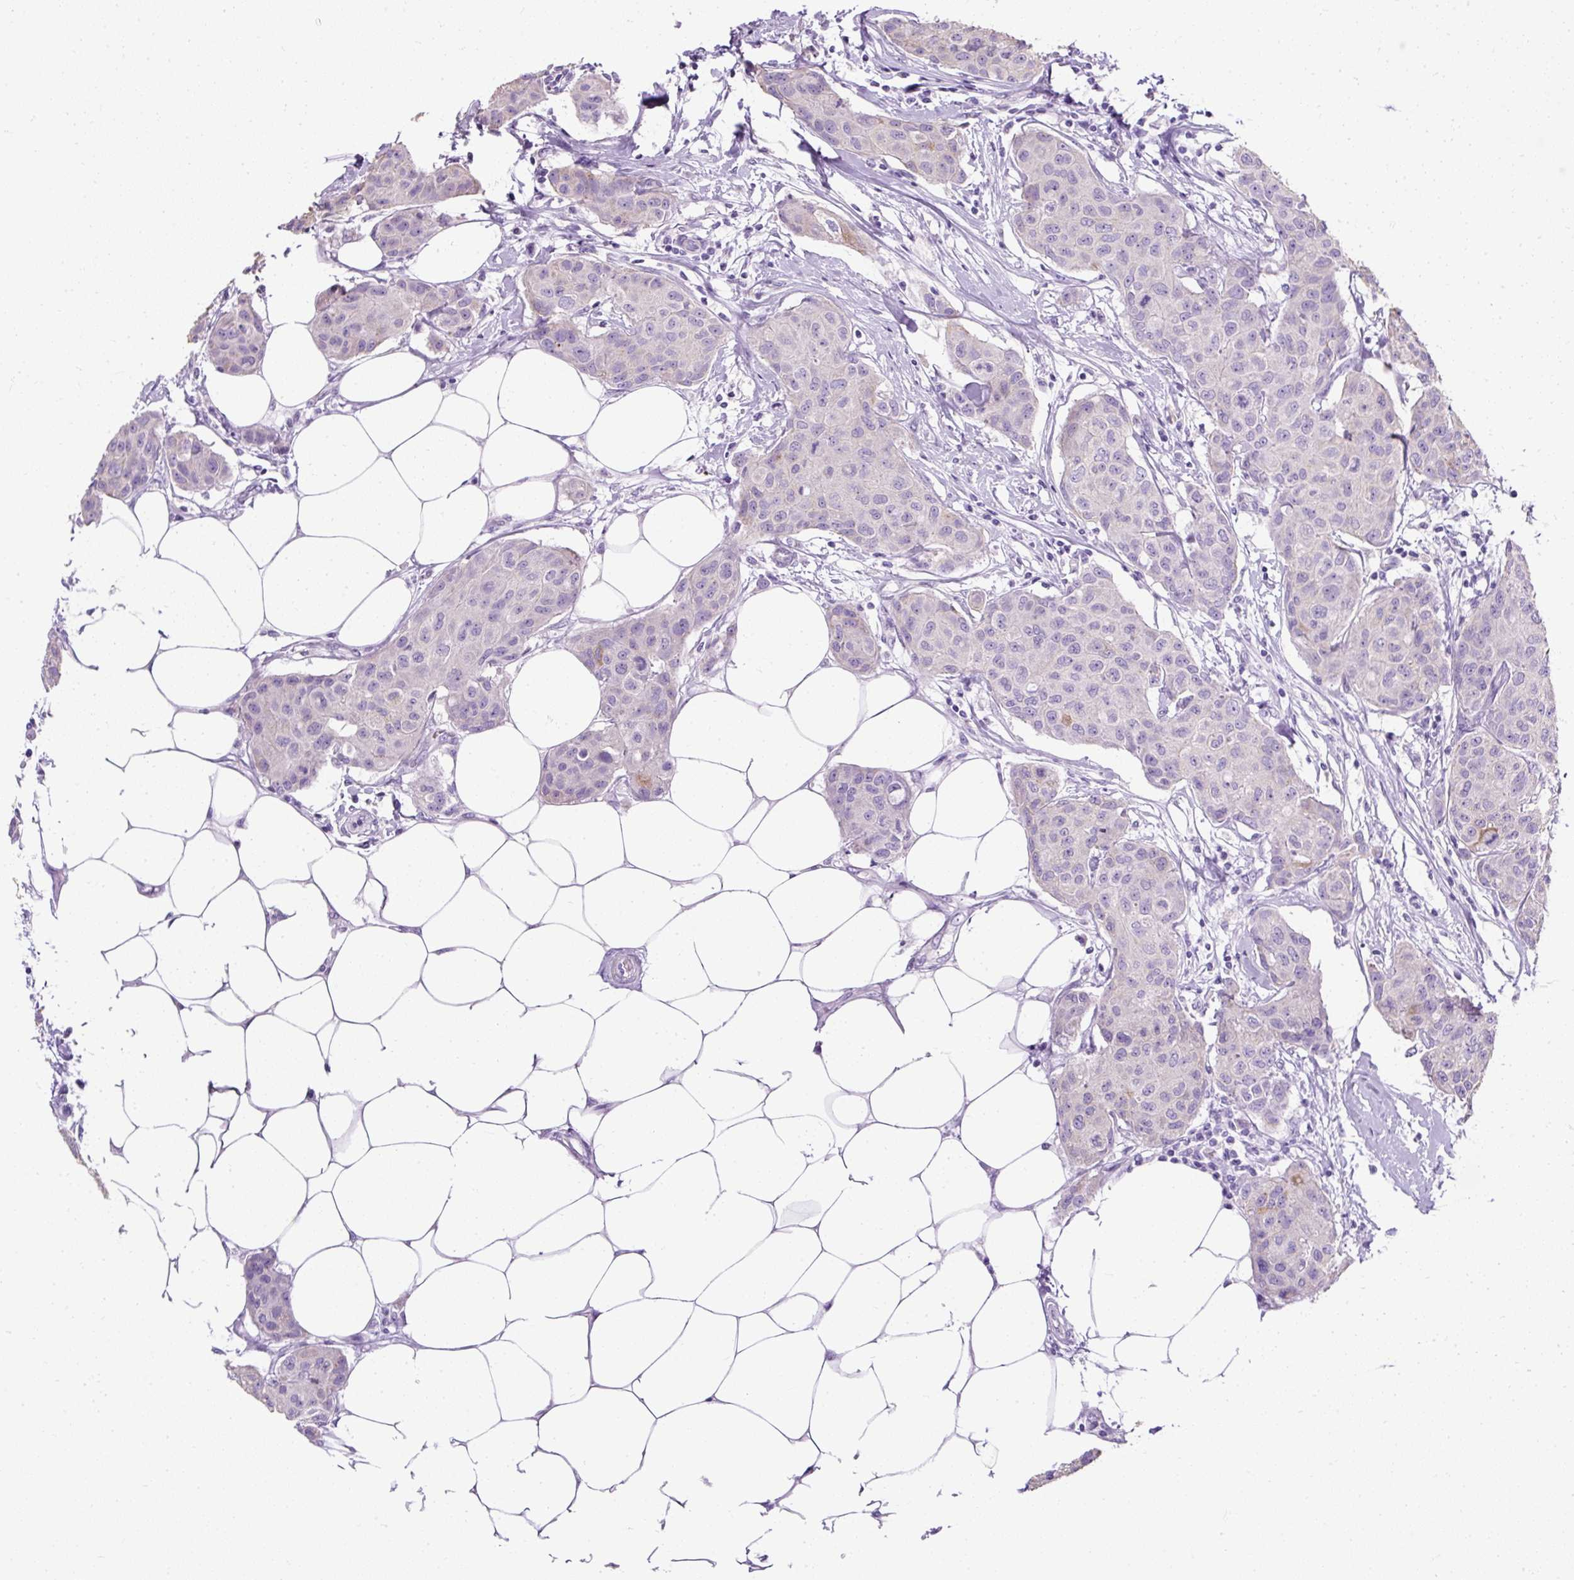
{"staining": {"intensity": "negative", "quantity": "none", "location": "none"}, "tissue": "breast cancer", "cell_type": "Tumor cells", "image_type": "cancer", "snomed": [{"axis": "morphology", "description": "Duct carcinoma"}, {"axis": "topography", "description": "Breast"}, {"axis": "topography", "description": "Lymph node"}], "caption": "High magnification brightfield microscopy of breast cancer stained with DAB (3,3'-diaminobenzidine) (brown) and counterstained with hematoxylin (blue): tumor cells show no significant positivity.", "gene": "C2CD4C", "patient": {"sex": "female", "age": 80}}